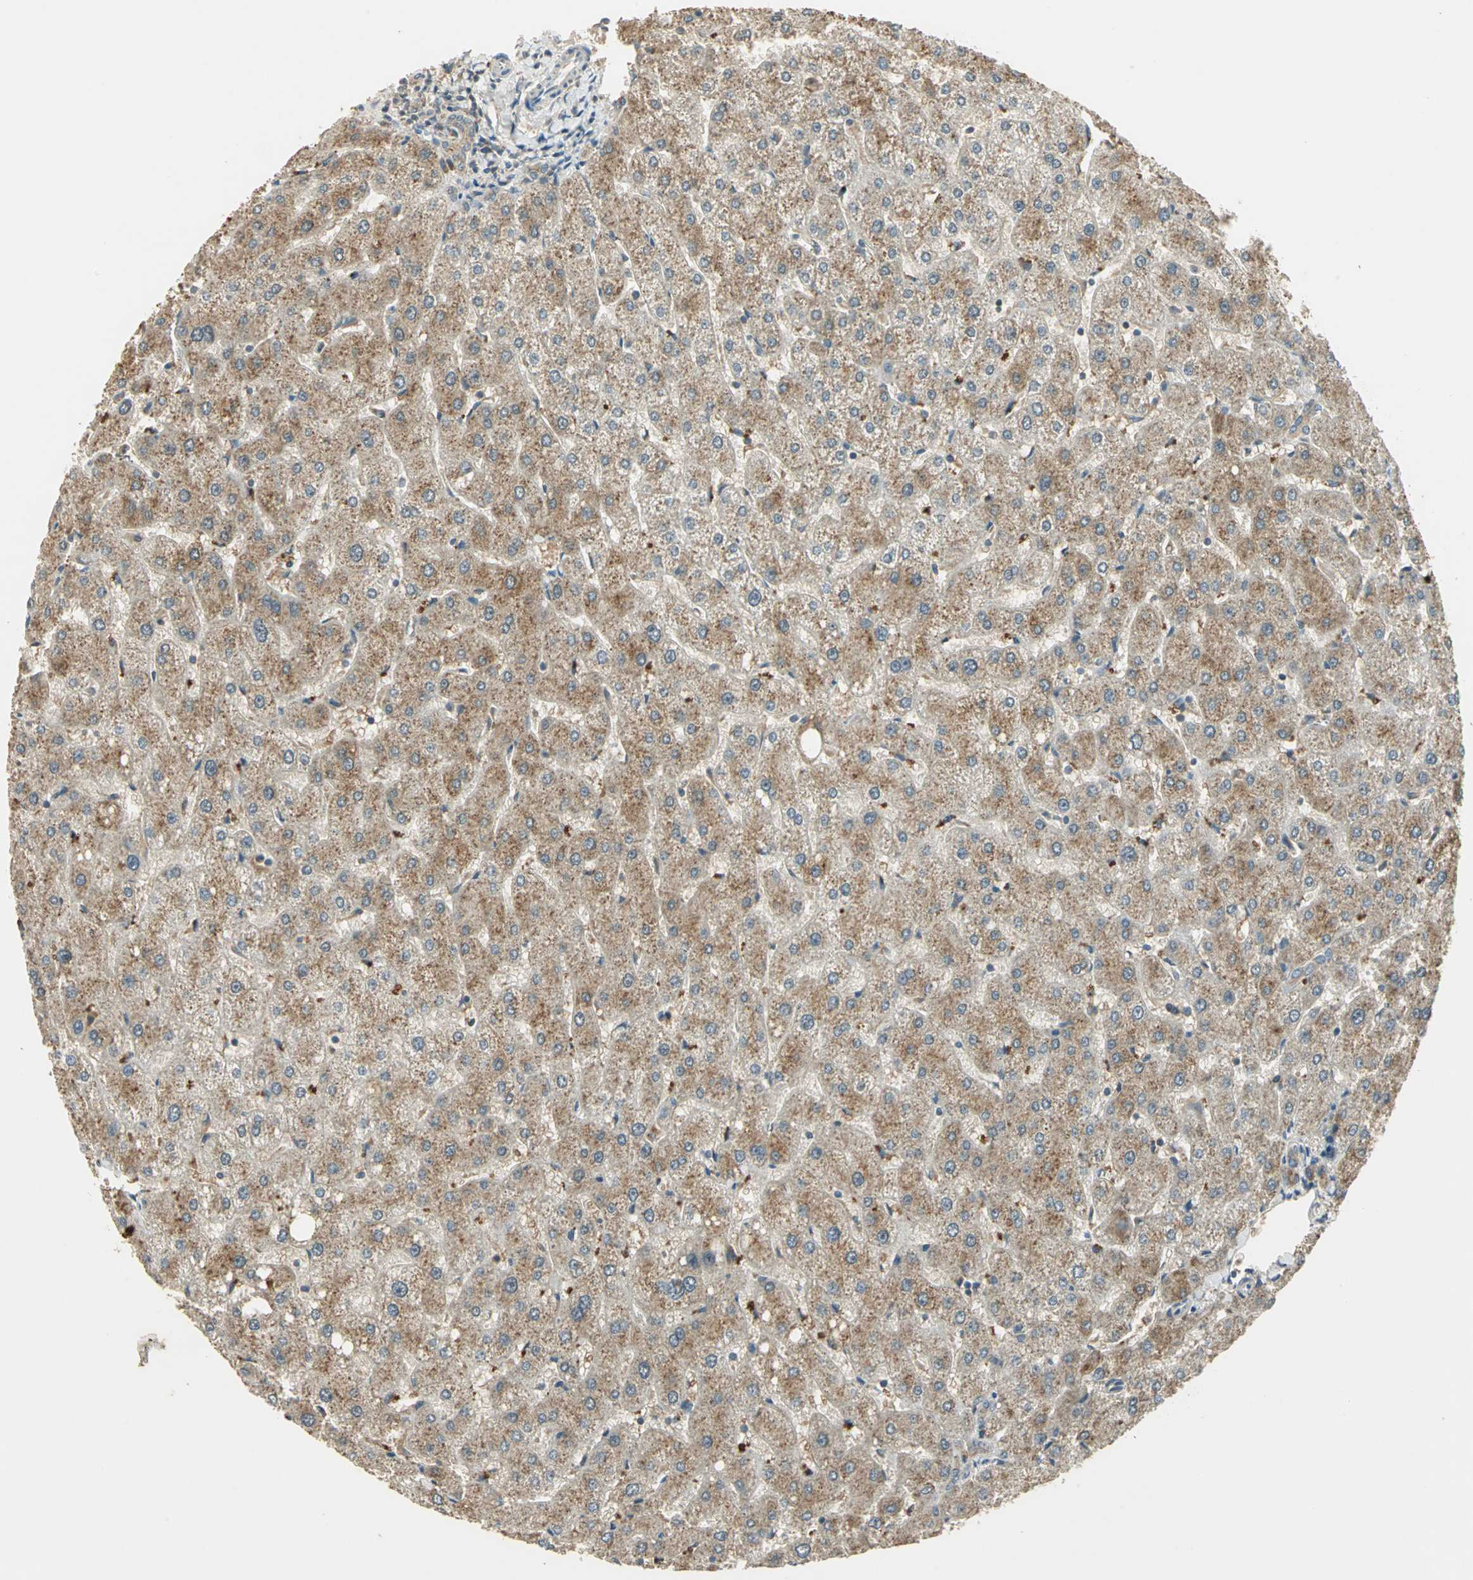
{"staining": {"intensity": "moderate", "quantity": ">75%", "location": "cytoplasmic/membranous"}, "tissue": "liver", "cell_type": "Cholangiocytes", "image_type": "normal", "snomed": [{"axis": "morphology", "description": "Normal tissue, NOS"}, {"axis": "topography", "description": "Liver"}], "caption": "Immunohistochemical staining of normal liver reveals moderate cytoplasmic/membranous protein positivity in approximately >75% of cholangiocytes.", "gene": "KEAP1", "patient": {"sex": "male", "age": 67}}